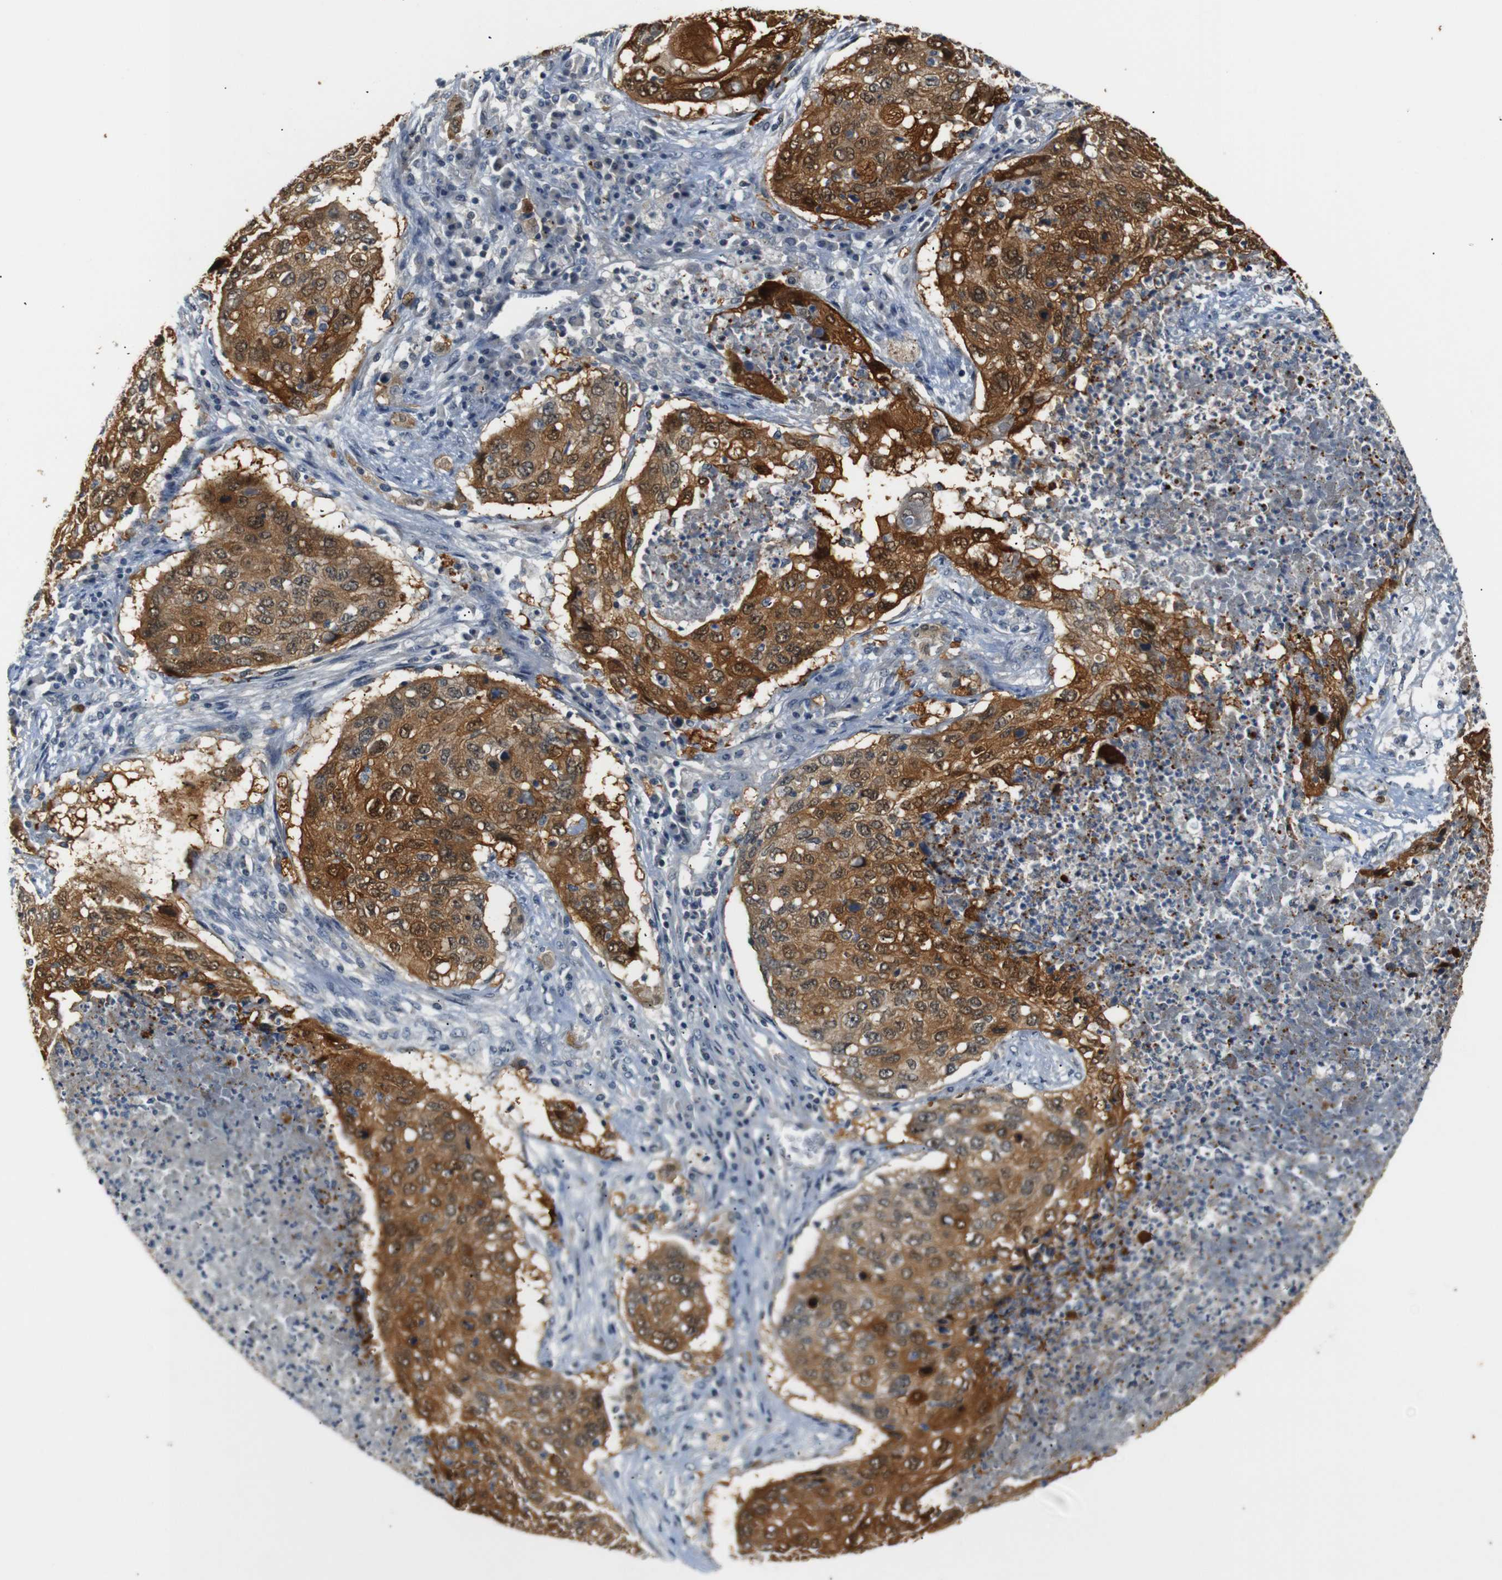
{"staining": {"intensity": "strong", "quantity": ">75%", "location": "cytoplasmic/membranous,nuclear"}, "tissue": "lung cancer", "cell_type": "Tumor cells", "image_type": "cancer", "snomed": [{"axis": "morphology", "description": "Squamous cell carcinoma, NOS"}, {"axis": "topography", "description": "Lung"}], "caption": "The image displays immunohistochemical staining of lung cancer. There is strong cytoplasmic/membranous and nuclear positivity is seen in about >75% of tumor cells.", "gene": "SFN", "patient": {"sex": "female", "age": 63}}